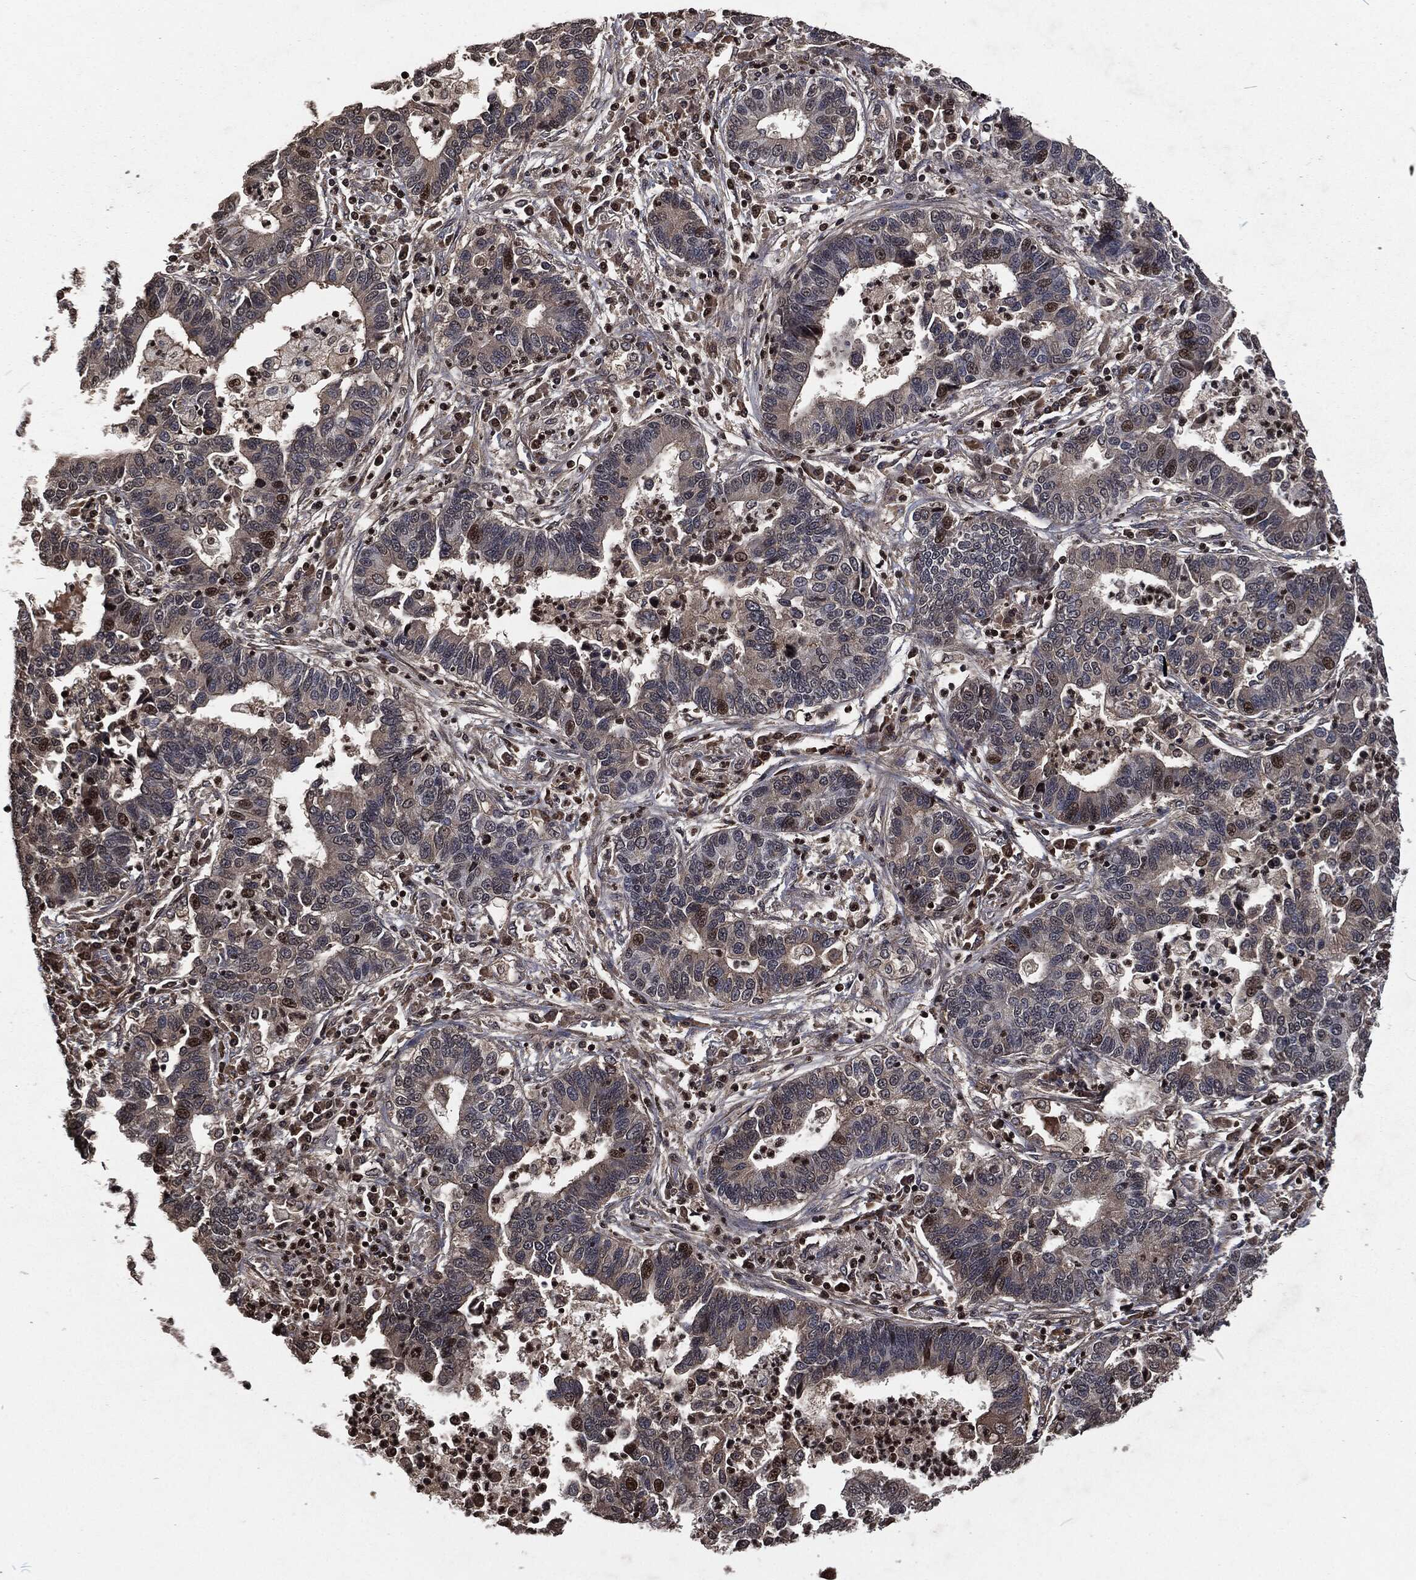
{"staining": {"intensity": "moderate", "quantity": "<25%", "location": "nuclear"}, "tissue": "lung cancer", "cell_type": "Tumor cells", "image_type": "cancer", "snomed": [{"axis": "morphology", "description": "Adenocarcinoma, NOS"}, {"axis": "topography", "description": "Lung"}], "caption": "Protein staining of lung adenocarcinoma tissue exhibits moderate nuclear staining in approximately <25% of tumor cells.", "gene": "SNAI1", "patient": {"sex": "female", "age": 57}}